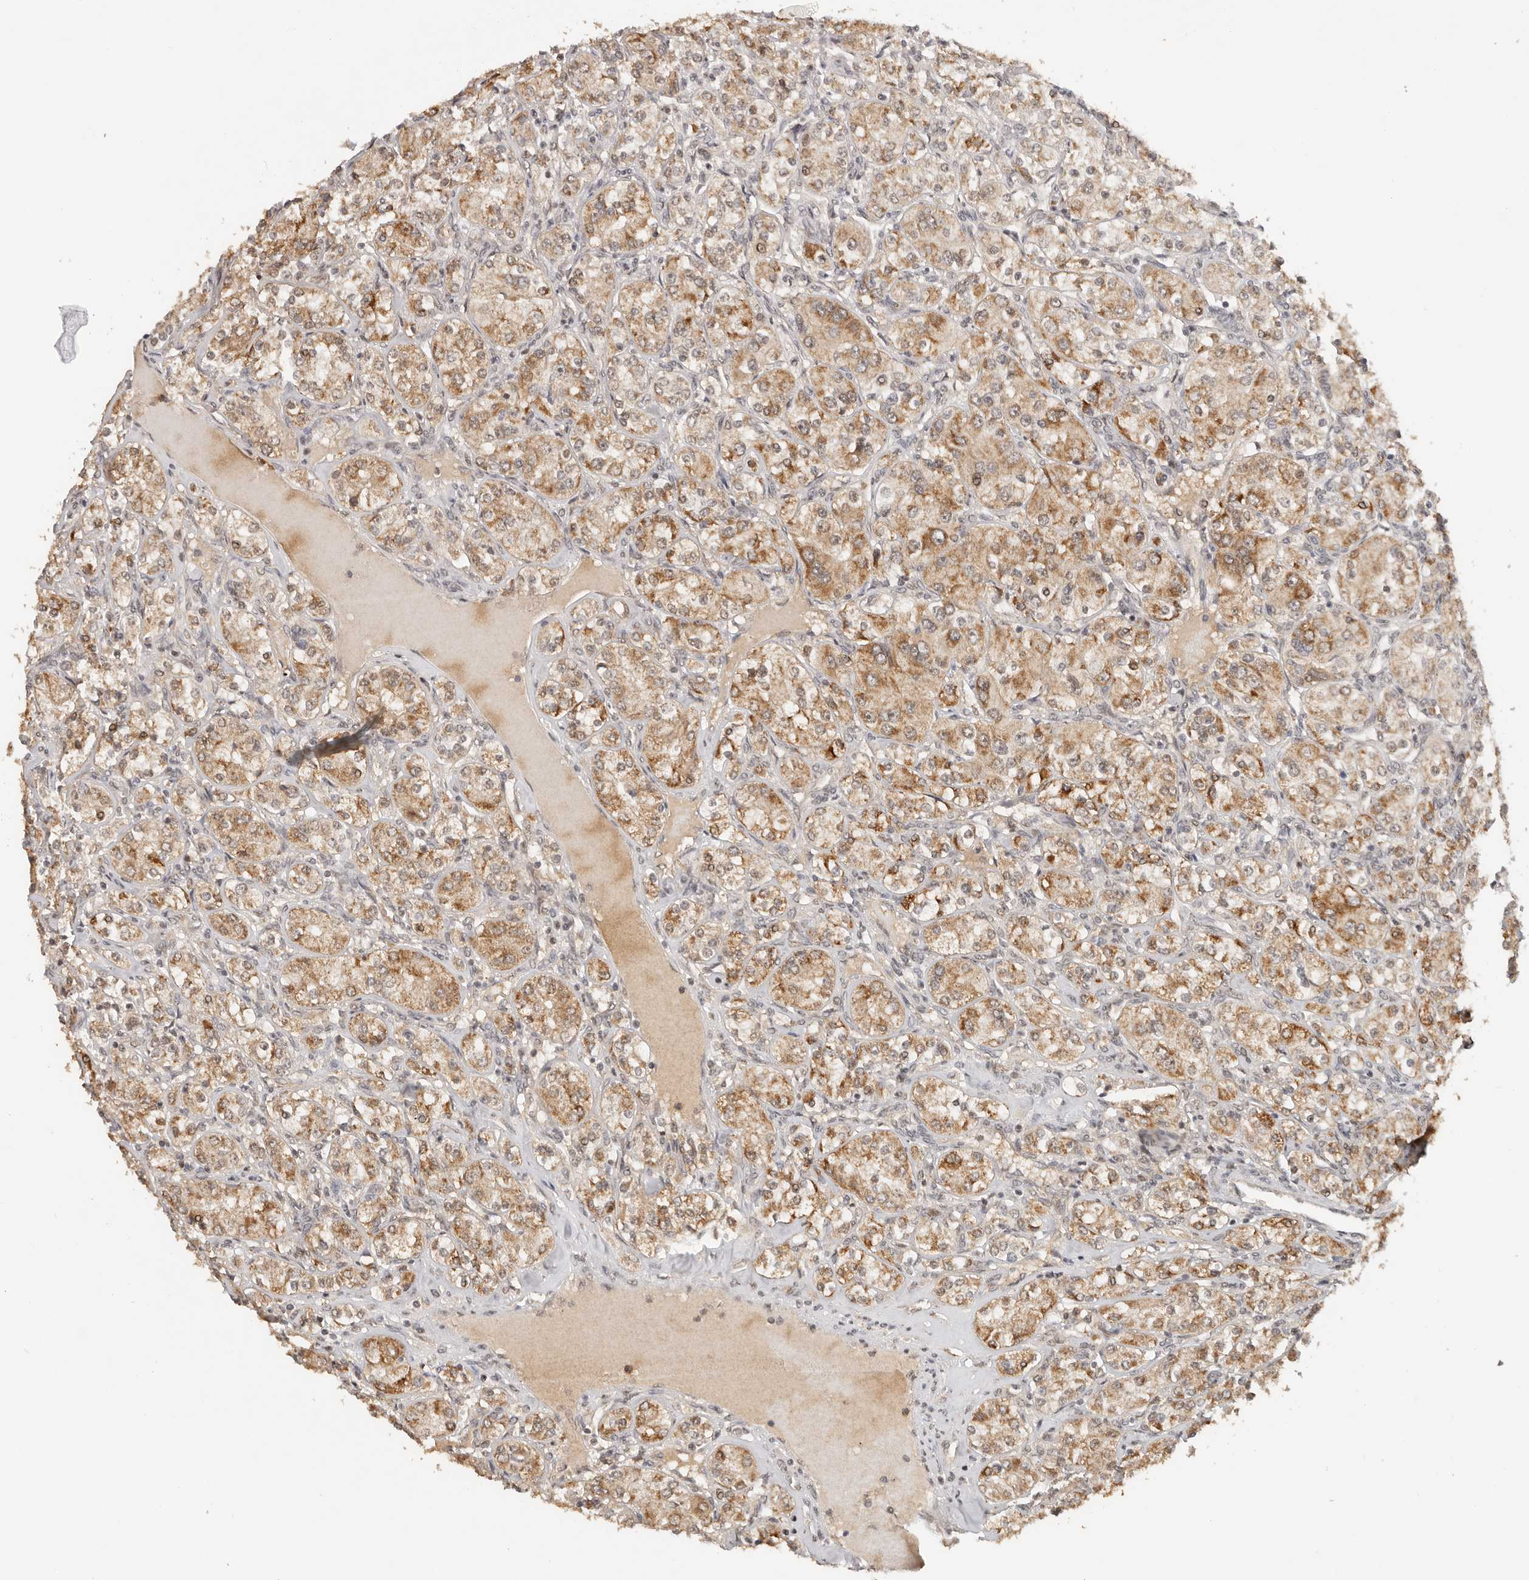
{"staining": {"intensity": "moderate", "quantity": ">75%", "location": "cytoplasmic/membranous,nuclear"}, "tissue": "renal cancer", "cell_type": "Tumor cells", "image_type": "cancer", "snomed": [{"axis": "morphology", "description": "Adenocarcinoma, NOS"}, {"axis": "topography", "description": "Kidney"}], "caption": "The photomicrograph displays immunohistochemical staining of renal adenocarcinoma. There is moderate cytoplasmic/membranous and nuclear positivity is present in approximately >75% of tumor cells. Ihc stains the protein of interest in brown and the nuclei are stained blue.", "gene": "SEC14L1", "patient": {"sex": "male", "age": 77}}